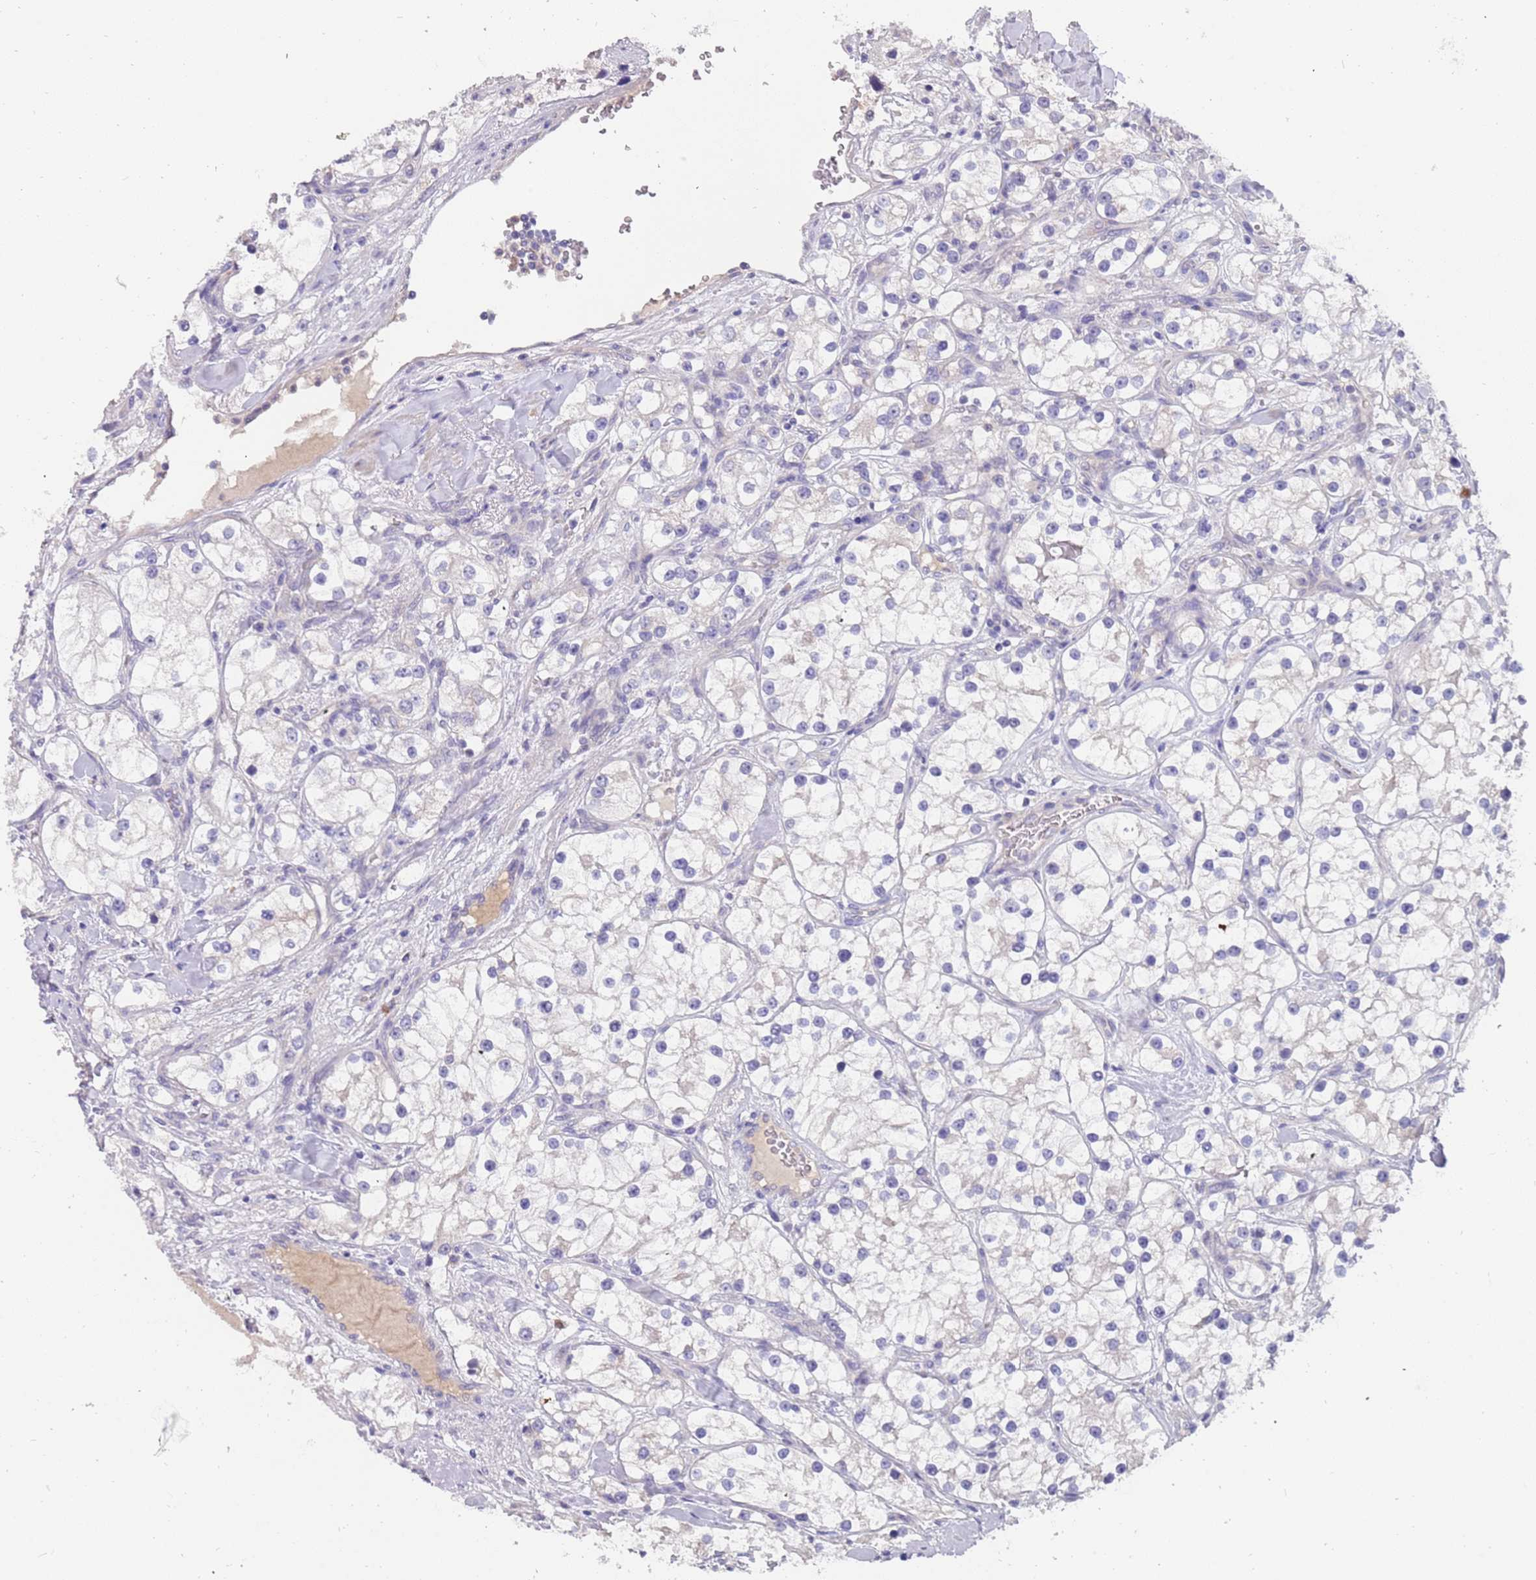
{"staining": {"intensity": "negative", "quantity": "none", "location": "none"}, "tissue": "renal cancer", "cell_type": "Tumor cells", "image_type": "cancer", "snomed": [{"axis": "morphology", "description": "Adenocarcinoma, NOS"}, {"axis": "topography", "description": "Kidney"}], "caption": "Immunohistochemical staining of renal cancer reveals no significant staining in tumor cells.", "gene": "ZNF746", "patient": {"sex": "male", "age": 77}}